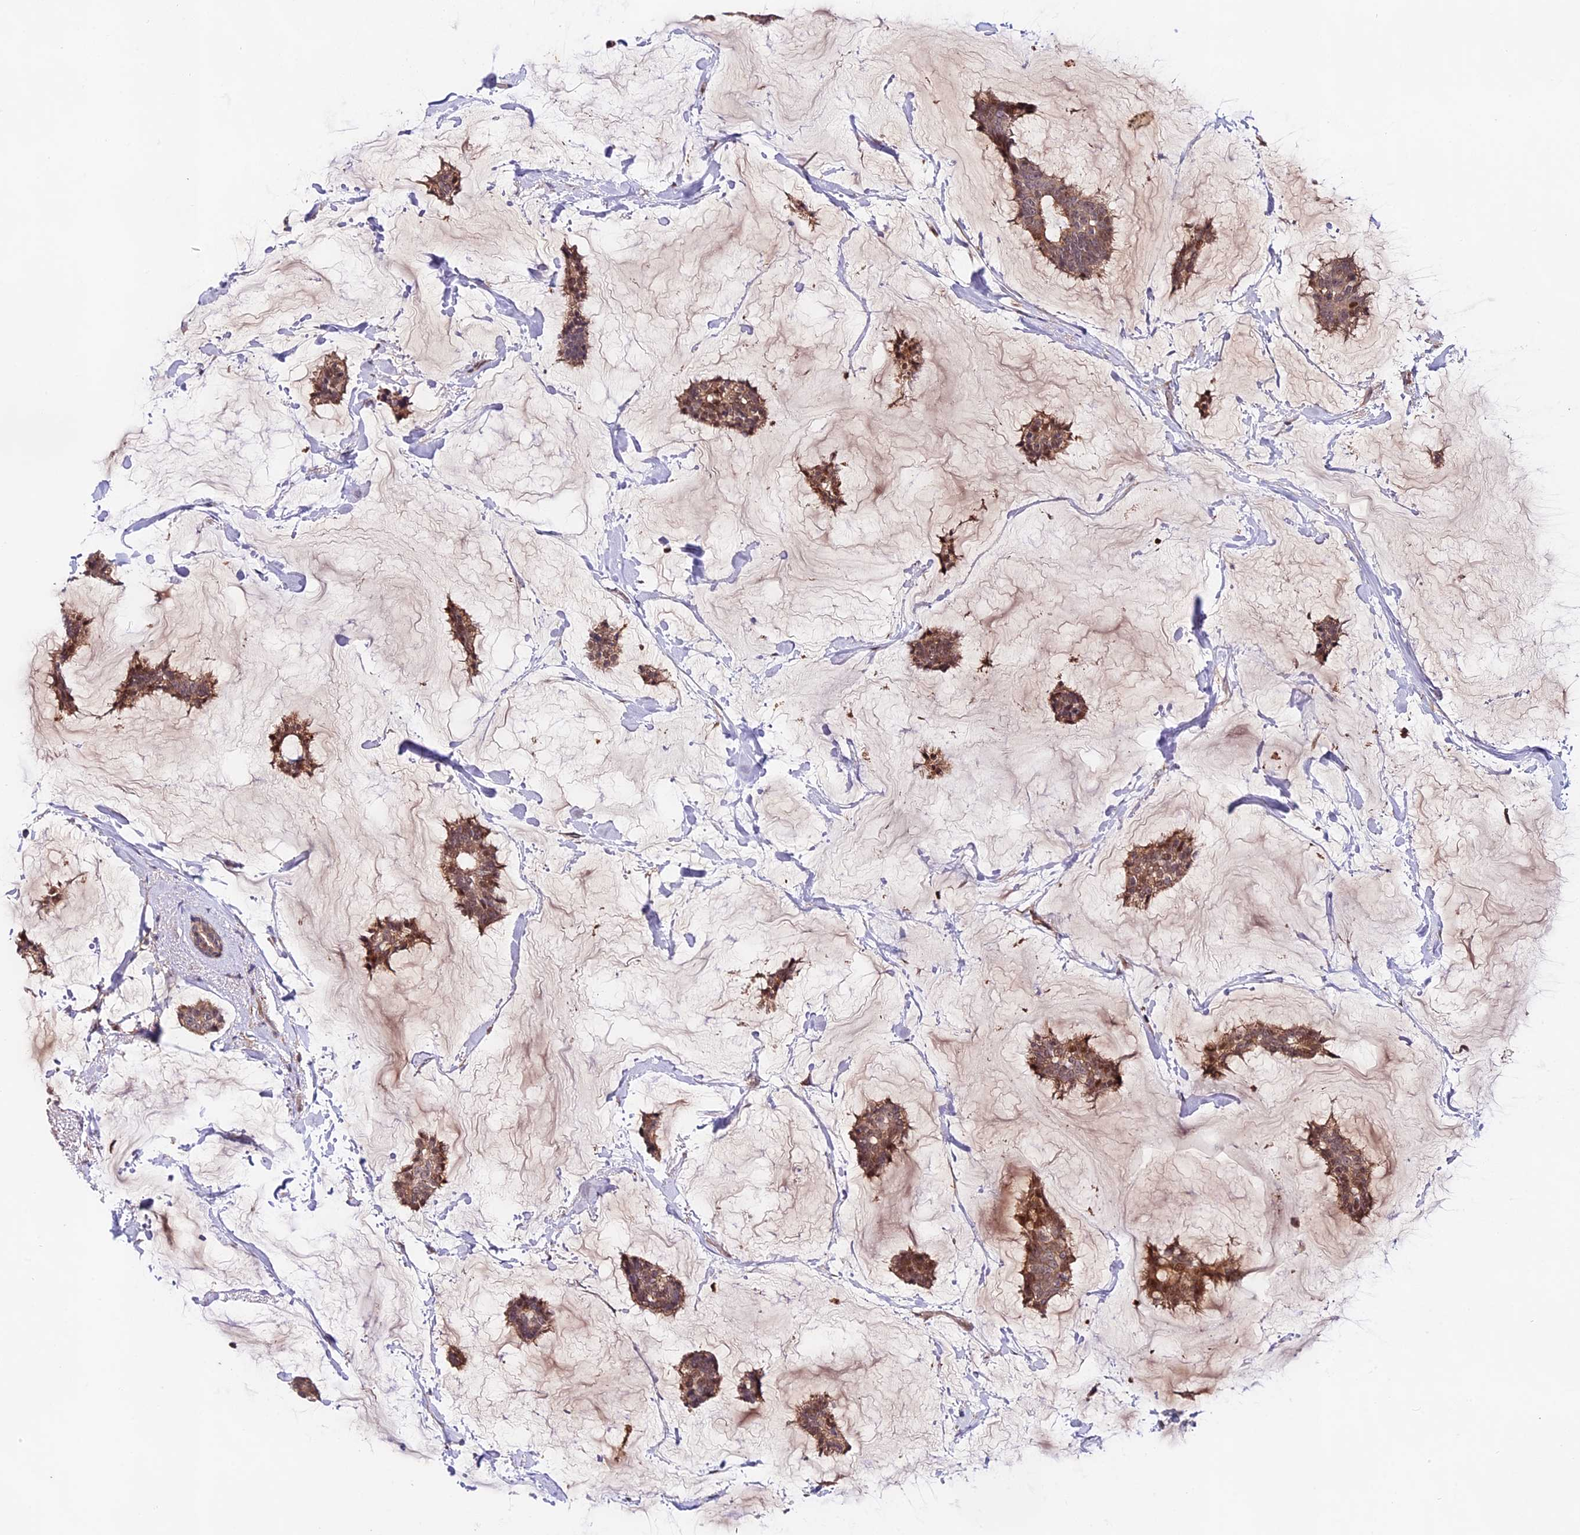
{"staining": {"intensity": "moderate", "quantity": ">75%", "location": "cytoplasmic/membranous,nuclear"}, "tissue": "breast cancer", "cell_type": "Tumor cells", "image_type": "cancer", "snomed": [{"axis": "morphology", "description": "Duct carcinoma"}, {"axis": "topography", "description": "Breast"}], "caption": "Moderate cytoplasmic/membranous and nuclear staining is present in about >75% of tumor cells in breast cancer.", "gene": "CACNA1H", "patient": {"sex": "female", "age": 93}}